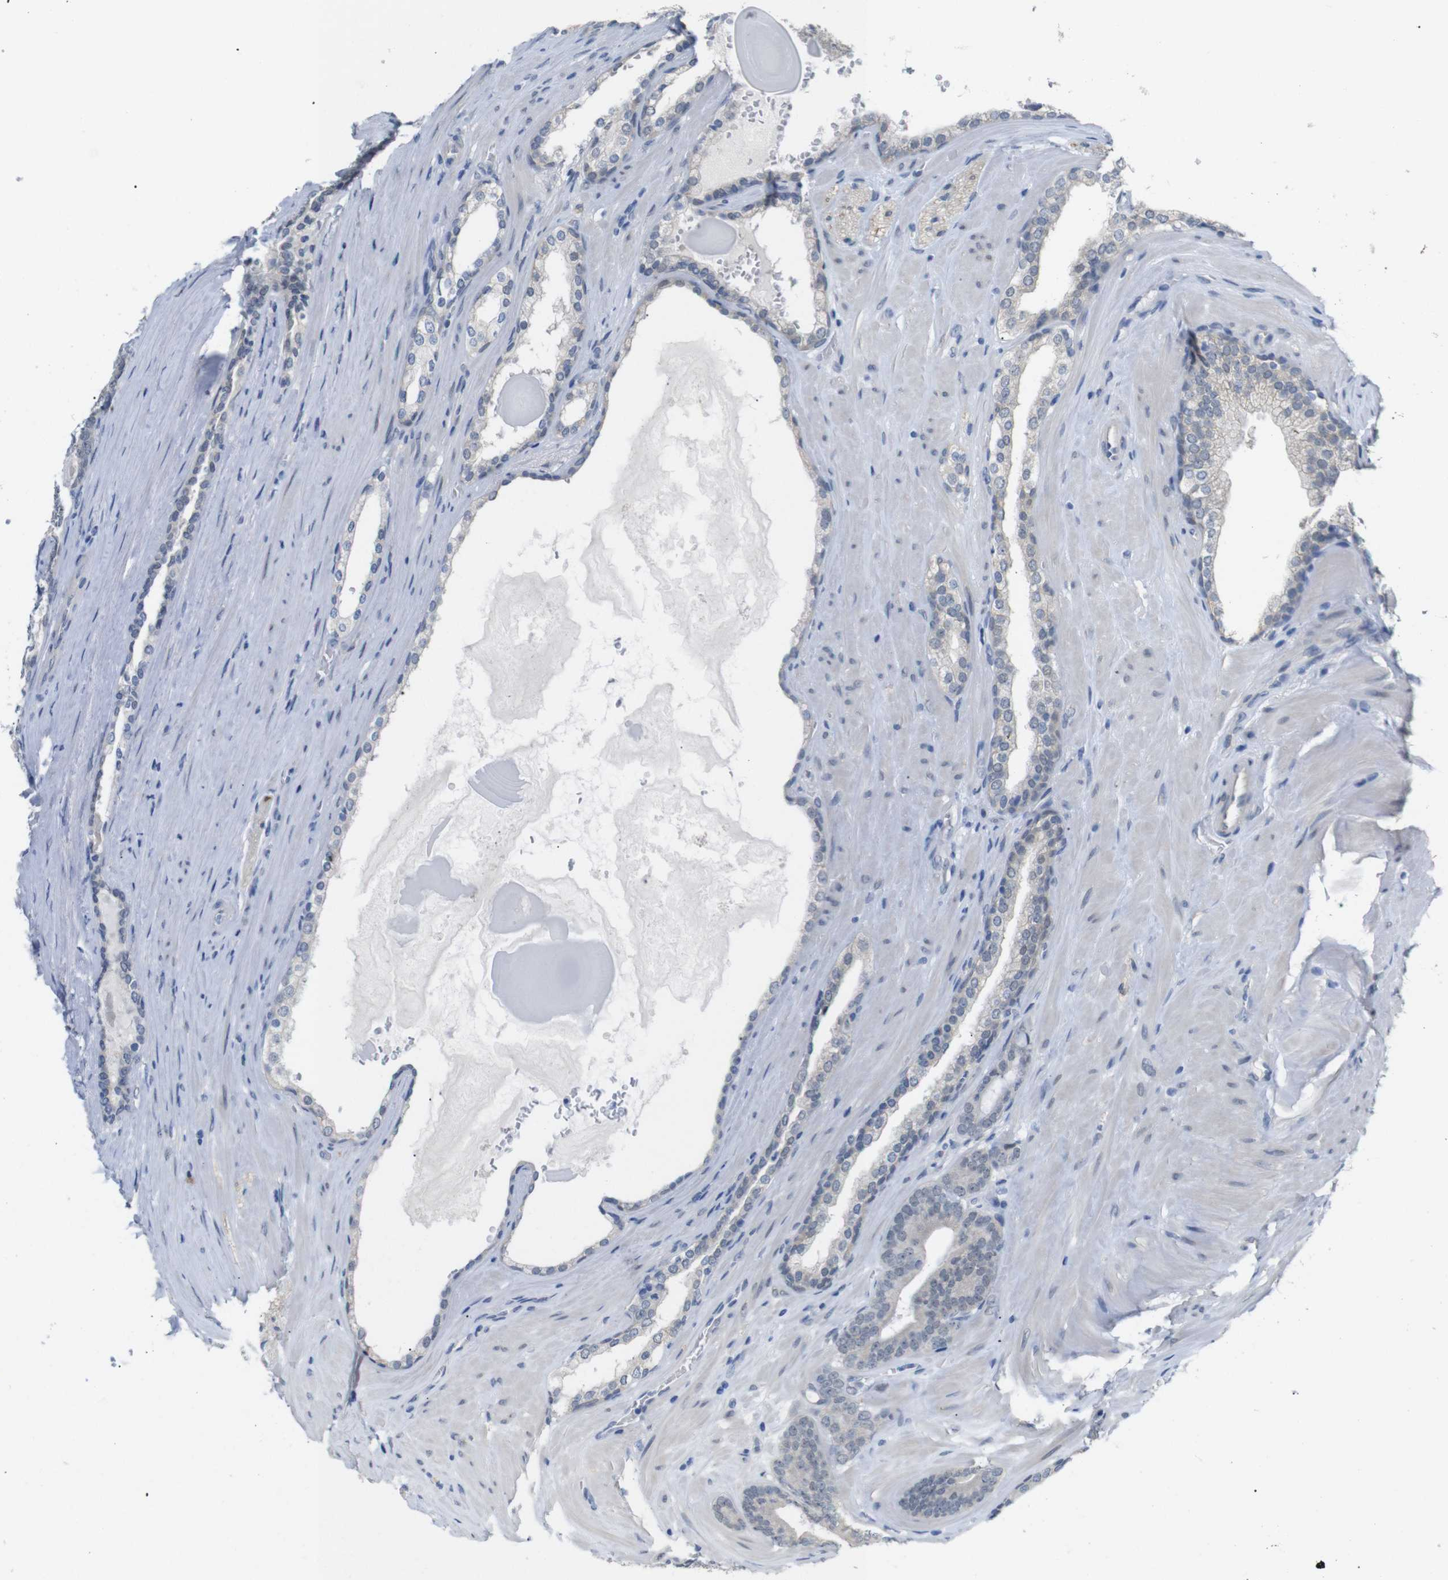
{"staining": {"intensity": "negative", "quantity": "none", "location": "none"}, "tissue": "prostate cancer", "cell_type": "Tumor cells", "image_type": "cancer", "snomed": [{"axis": "morphology", "description": "Adenocarcinoma, High grade"}, {"axis": "topography", "description": "Prostate"}], "caption": "Prostate high-grade adenocarcinoma was stained to show a protein in brown. There is no significant positivity in tumor cells. (Immunohistochemistry, brightfield microscopy, high magnification).", "gene": "GPR158", "patient": {"sex": "male", "age": 60}}